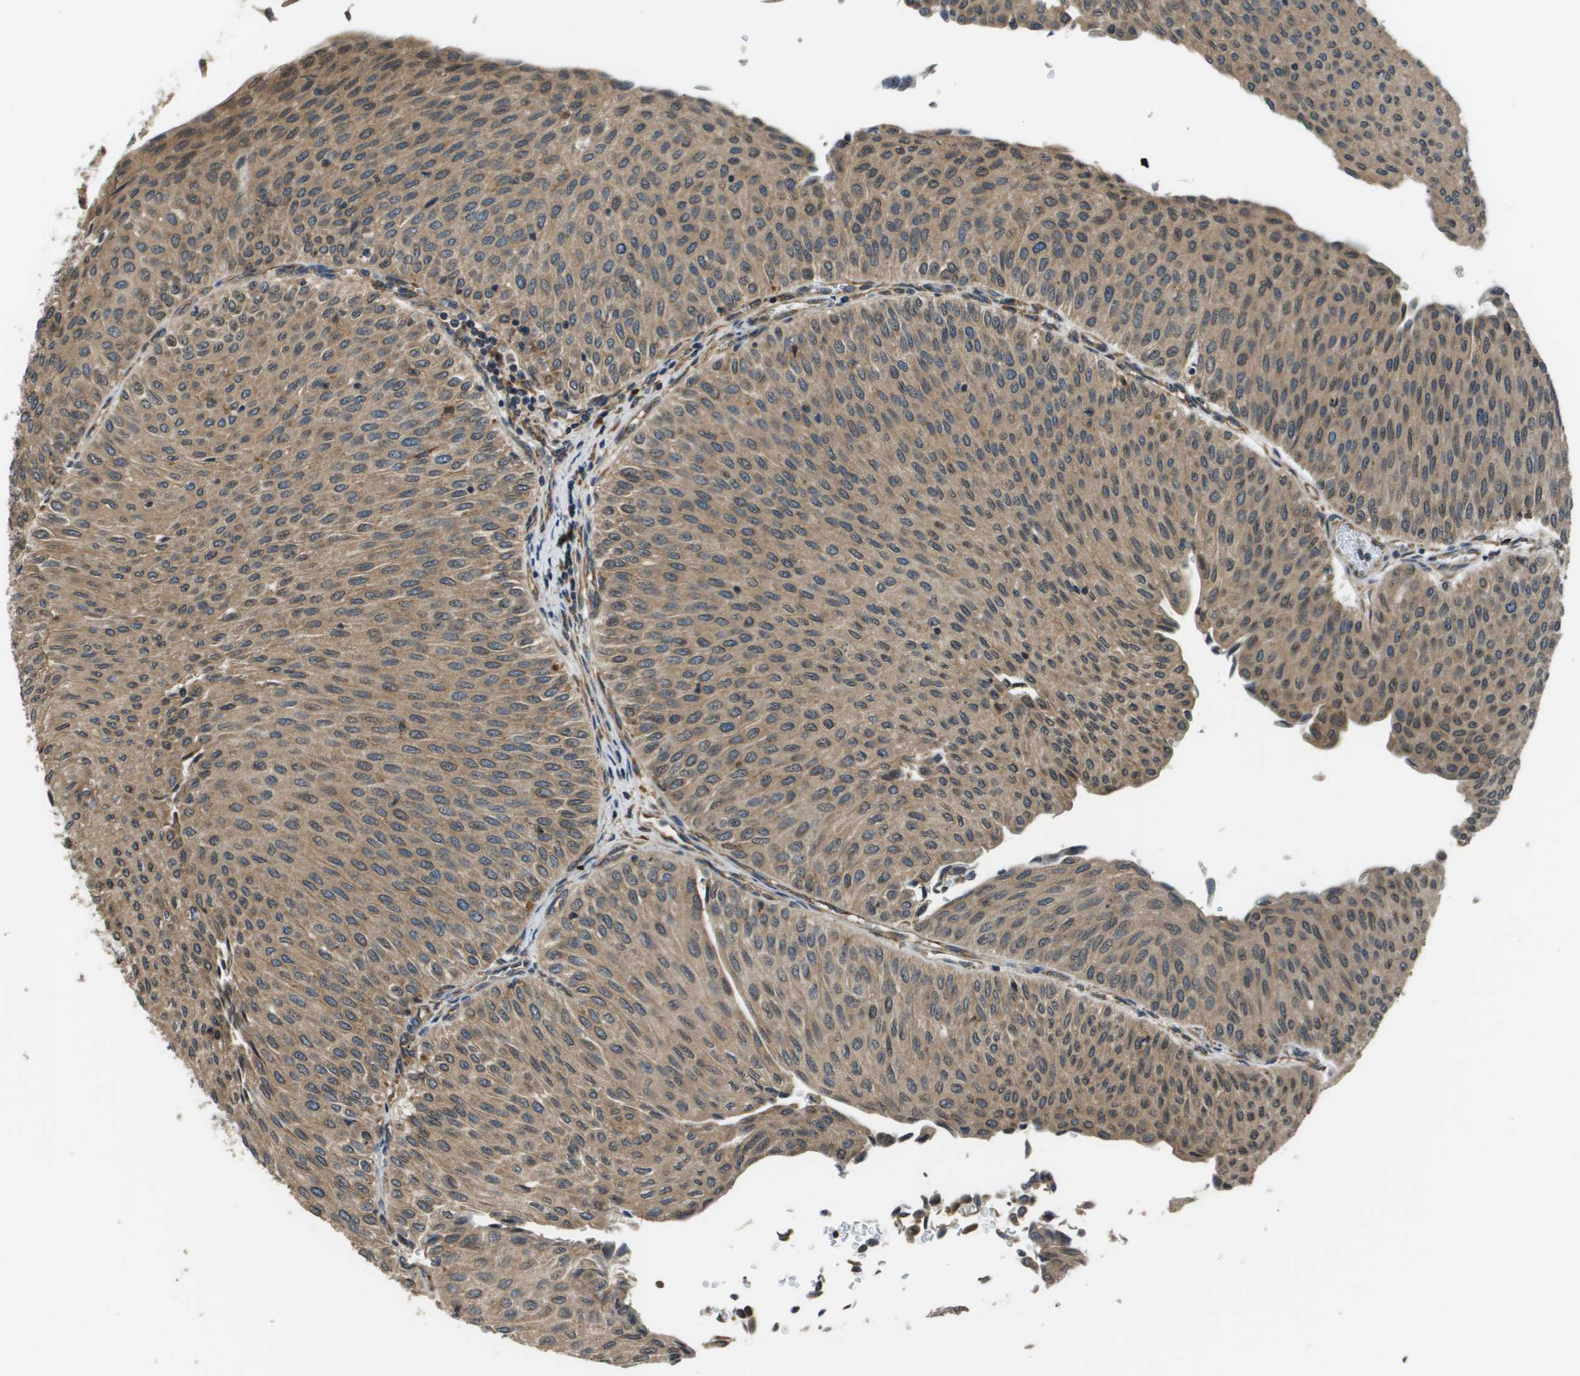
{"staining": {"intensity": "moderate", "quantity": ">75%", "location": "cytoplasmic/membranous"}, "tissue": "urothelial cancer", "cell_type": "Tumor cells", "image_type": "cancer", "snomed": [{"axis": "morphology", "description": "Urothelial carcinoma, Low grade"}, {"axis": "topography", "description": "Urinary bladder"}], "caption": "Immunohistochemical staining of human low-grade urothelial carcinoma exhibits medium levels of moderate cytoplasmic/membranous expression in approximately >75% of tumor cells.", "gene": "SEC62", "patient": {"sex": "male", "age": 78}}